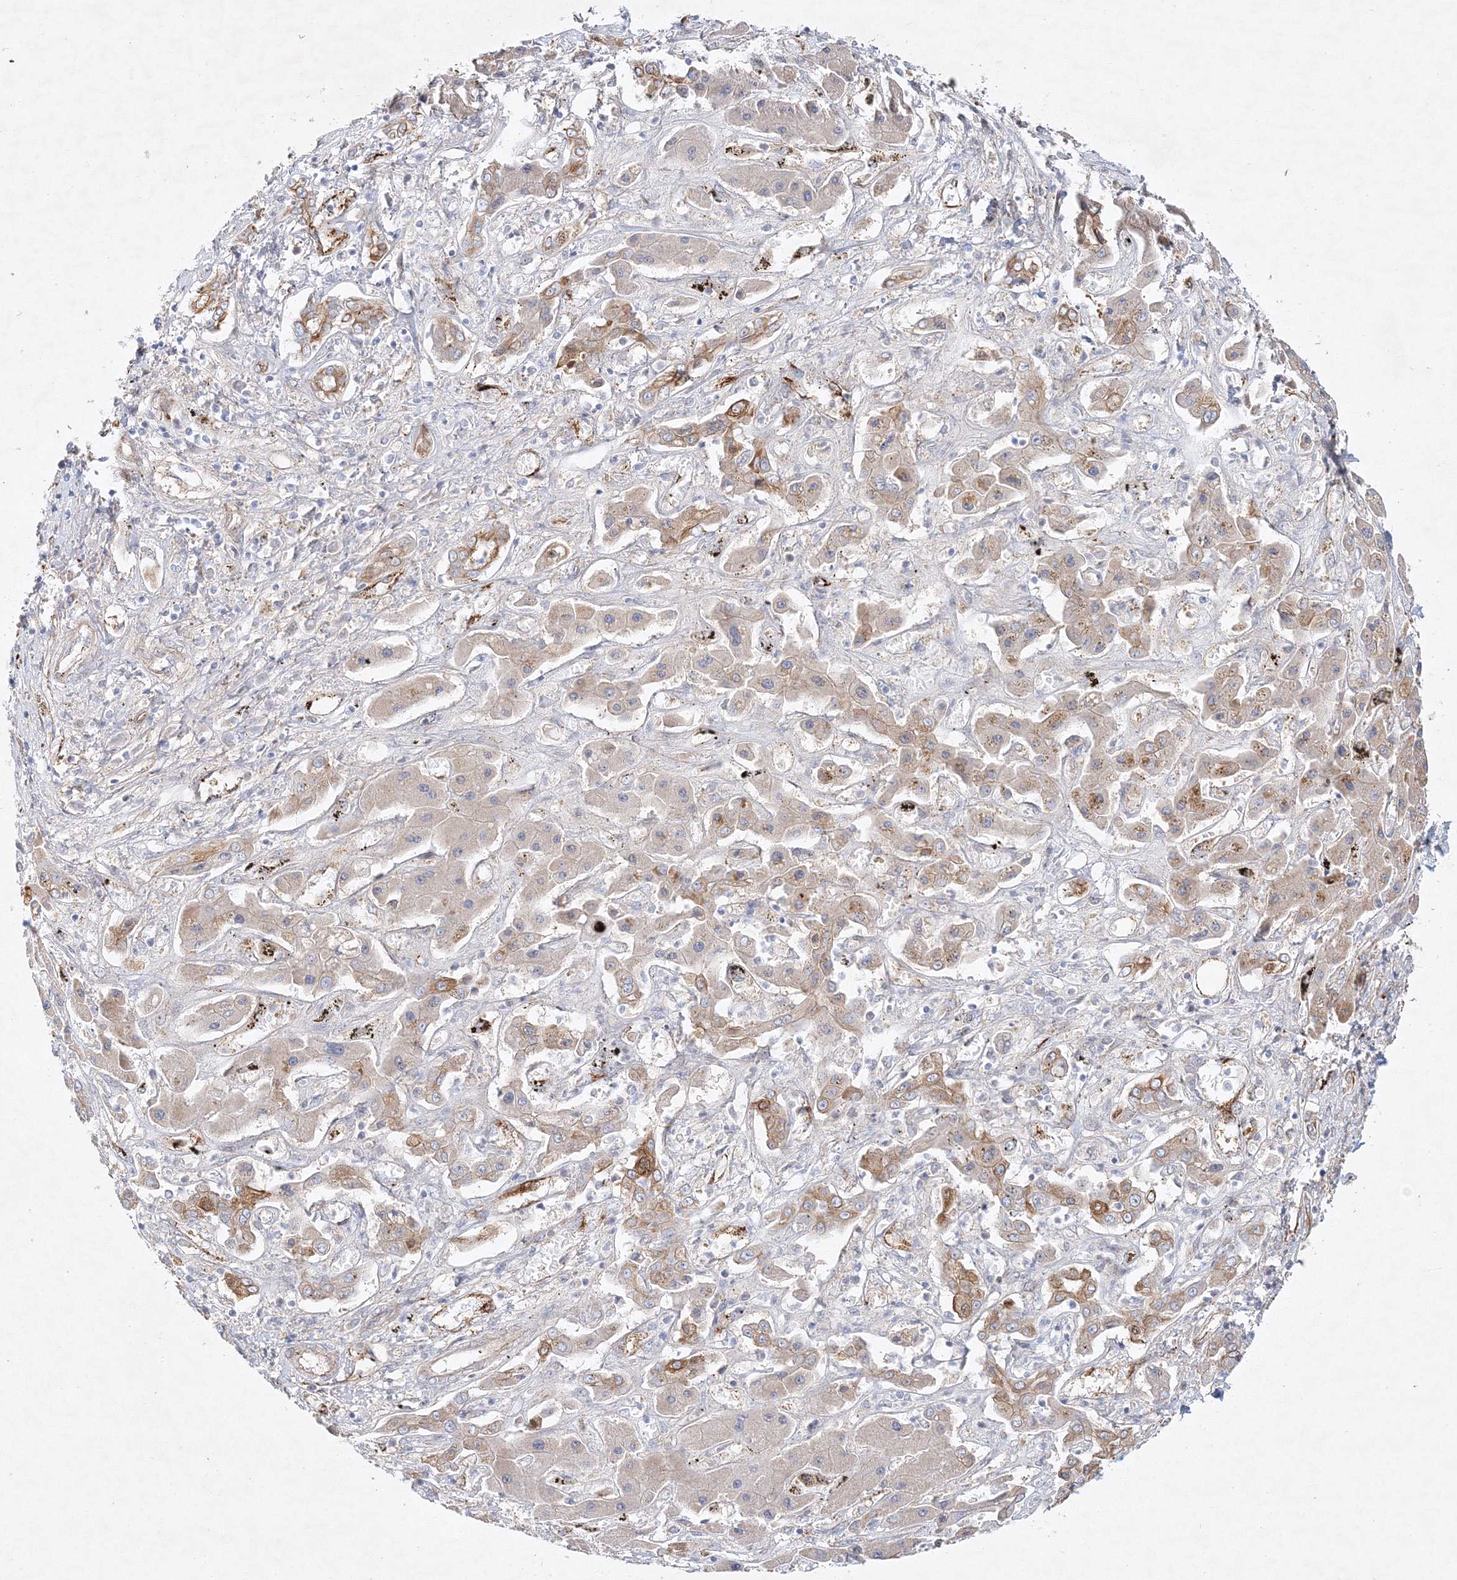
{"staining": {"intensity": "moderate", "quantity": "<25%", "location": "cytoplasmic/membranous"}, "tissue": "liver cancer", "cell_type": "Tumor cells", "image_type": "cancer", "snomed": [{"axis": "morphology", "description": "Cholangiocarcinoma"}, {"axis": "topography", "description": "Liver"}], "caption": "IHC (DAB) staining of human liver cholangiocarcinoma displays moderate cytoplasmic/membranous protein expression in approximately <25% of tumor cells. (DAB IHC, brown staining for protein, blue staining for nuclei).", "gene": "ZFYVE16", "patient": {"sex": "male", "age": 67}}